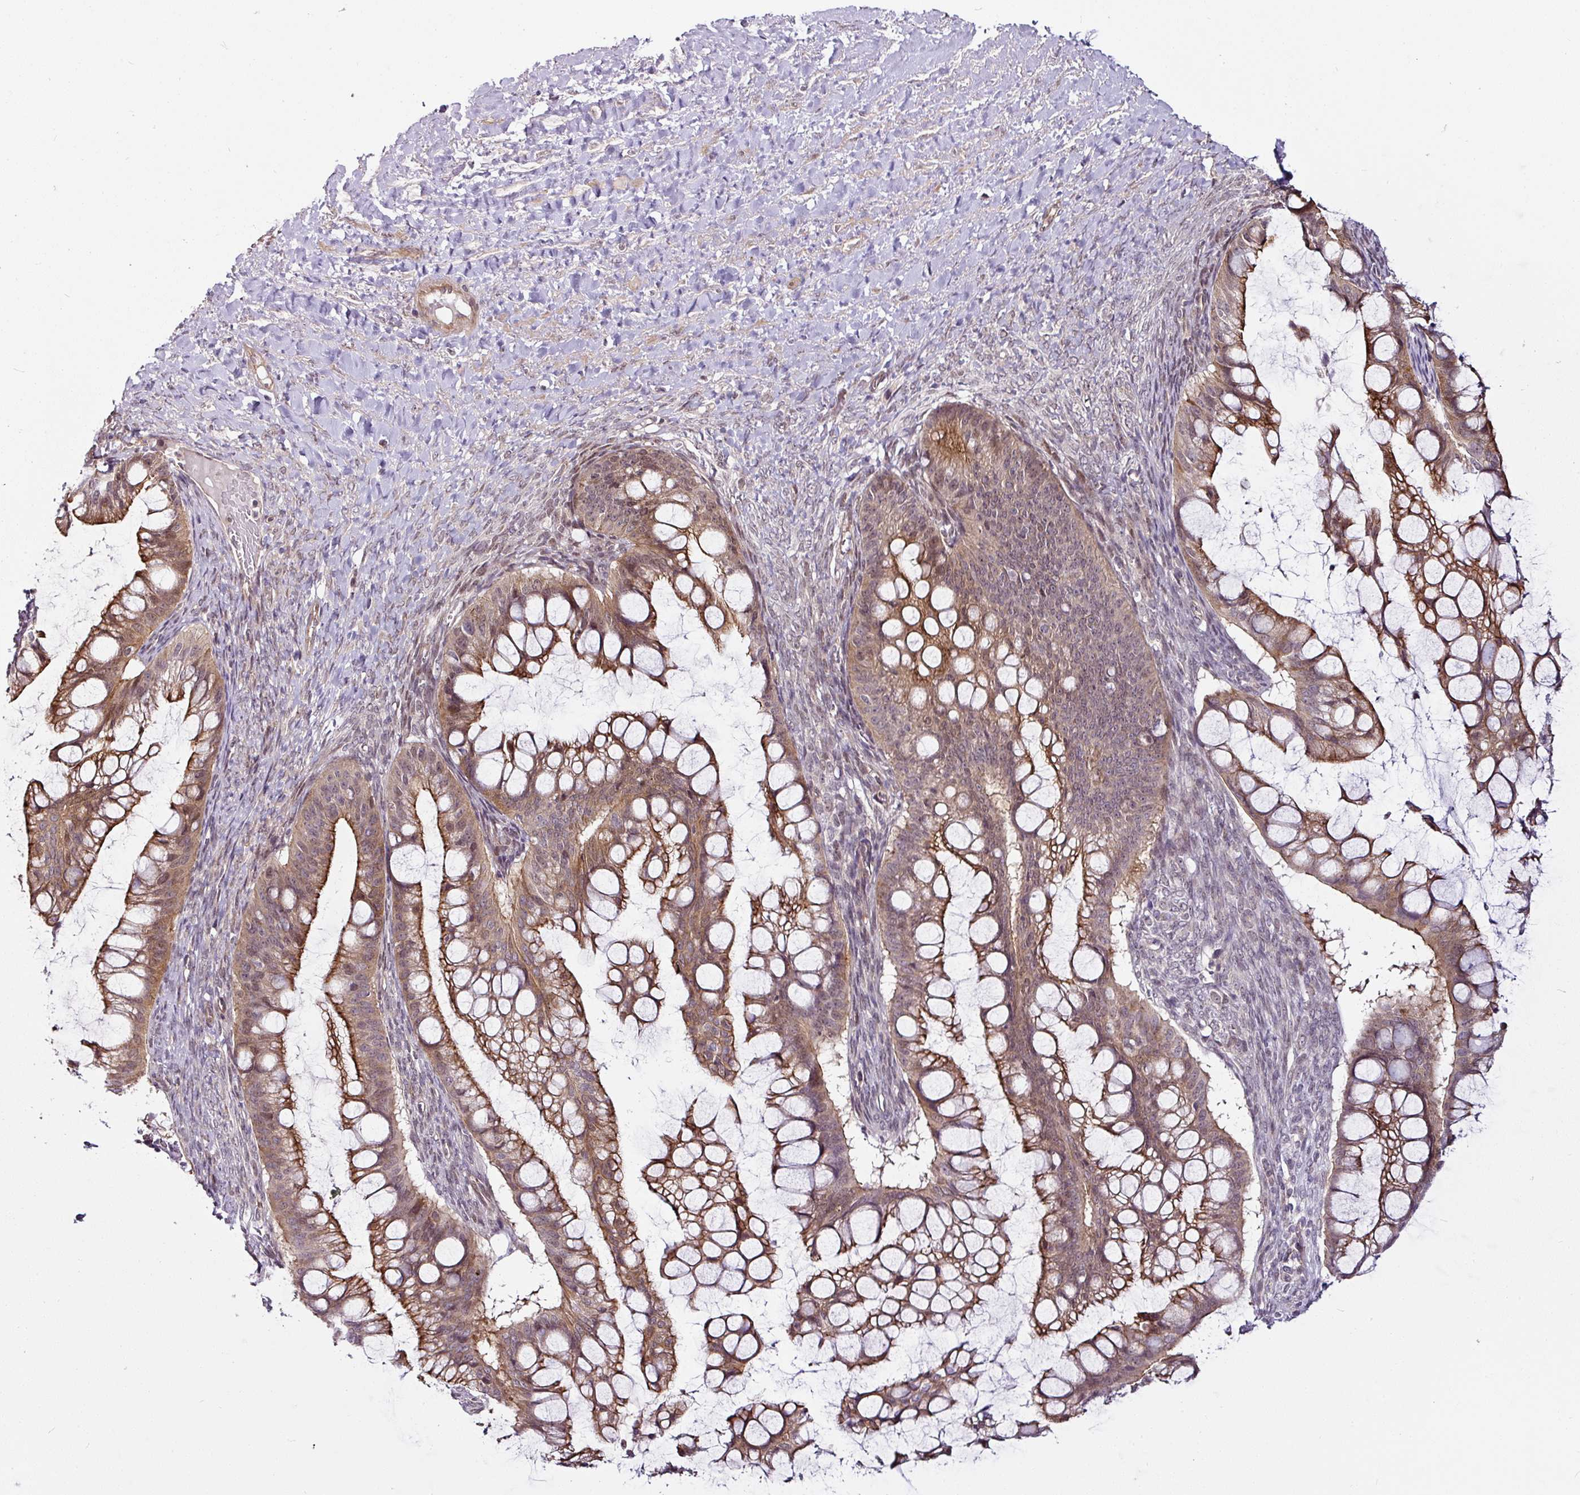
{"staining": {"intensity": "moderate", "quantity": ">75%", "location": "cytoplasmic/membranous,nuclear"}, "tissue": "ovarian cancer", "cell_type": "Tumor cells", "image_type": "cancer", "snomed": [{"axis": "morphology", "description": "Cystadenocarcinoma, mucinous, NOS"}, {"axis": "topography", "description": "Ovary"}], "caption": "Immunohistochemistry histopathology image of neoplastic tissue: mucinous cystadenocarcinoma (ovarian) stained using immunohistochemistry demonstrates medium levels of moderate protein expression localized specifically in the cytoplasmic/membranous and nuclear of tumor cells, appearing as a cytoplasmic/membranous and nuclear brown color.", "gene": "DCAF13", "patient": {"sex": "female", "age": 73}}